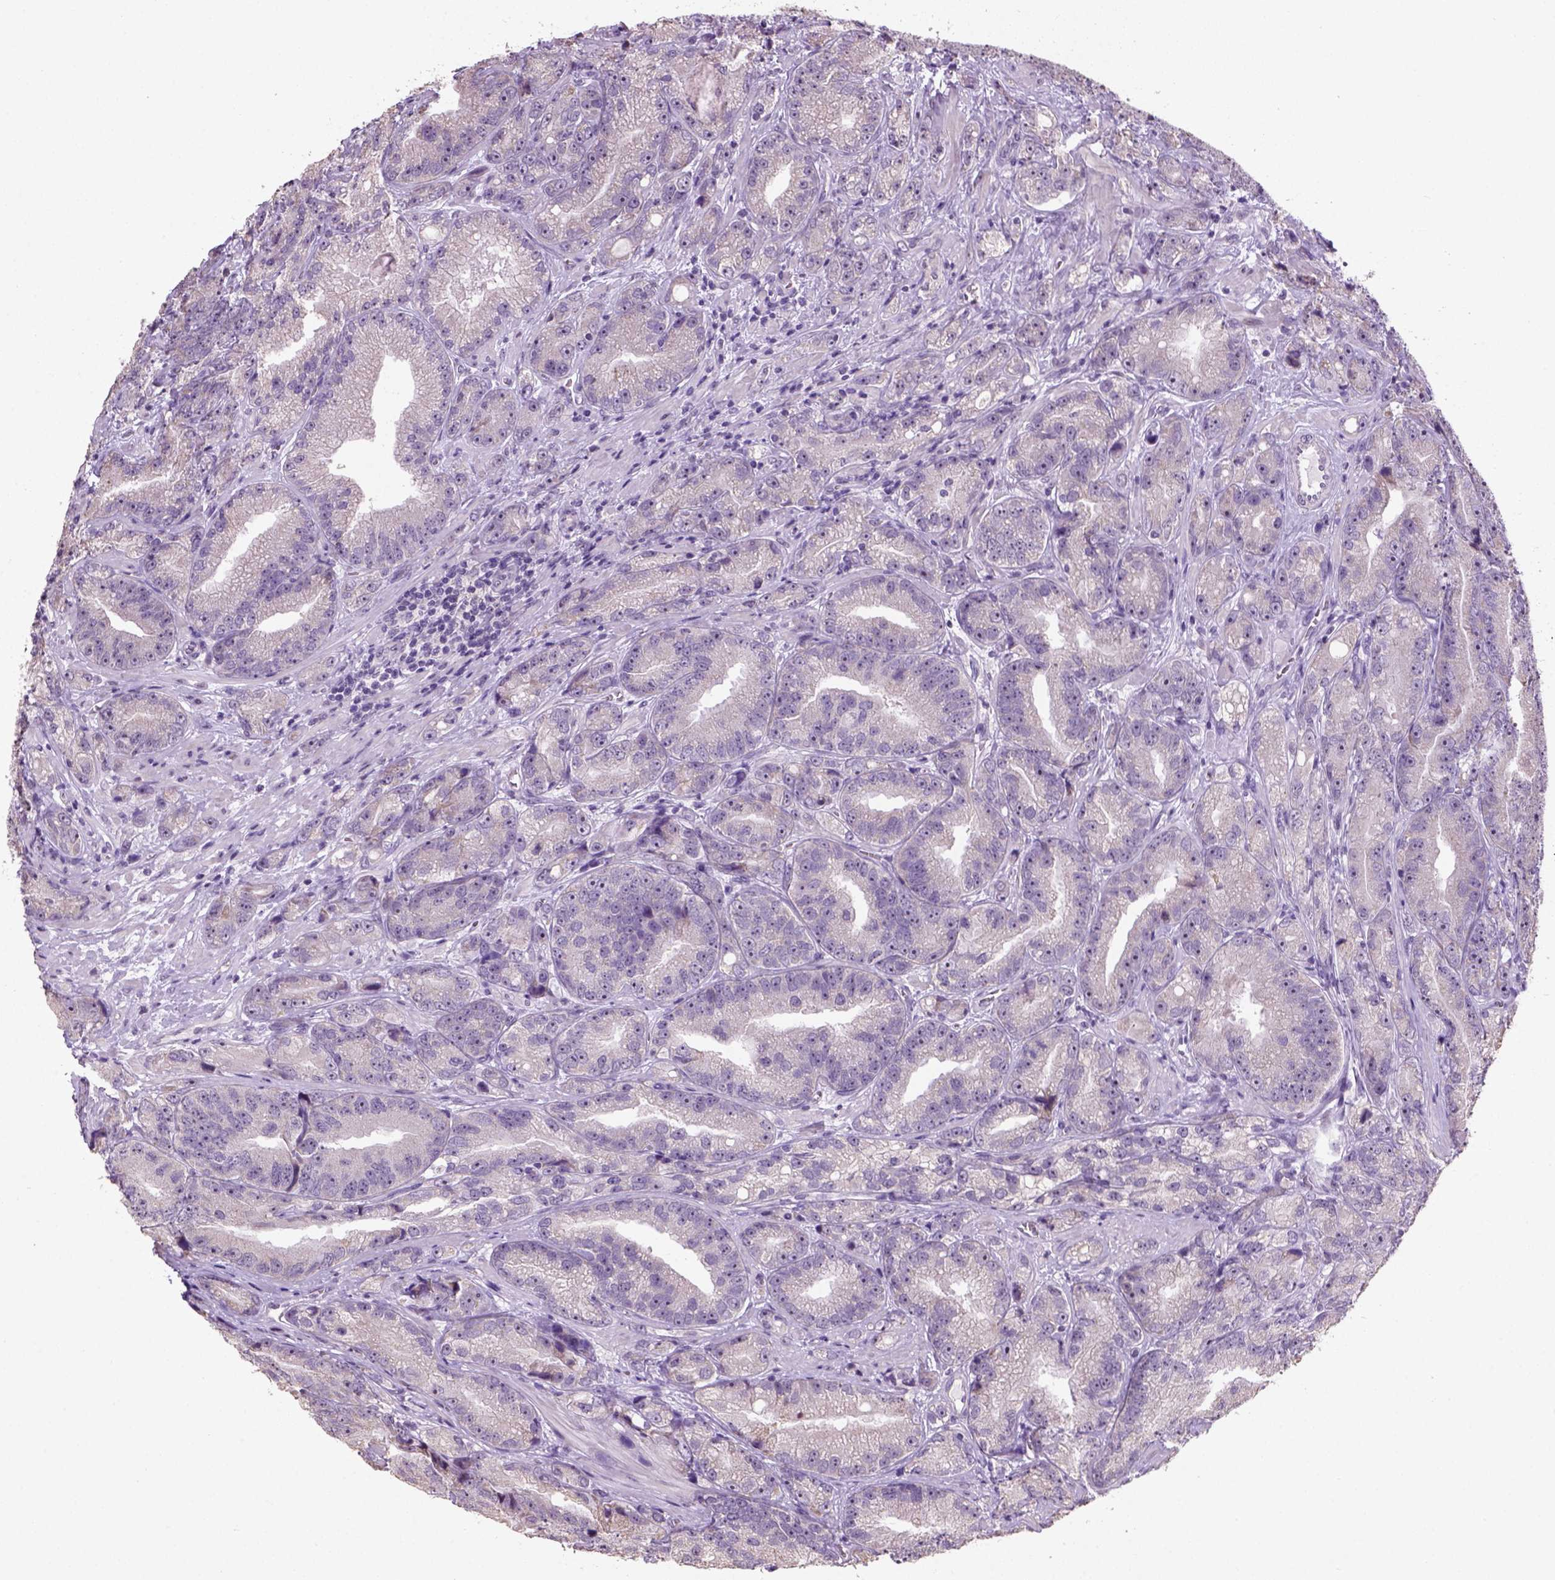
{"staining": {"intensity": "negative", "quantity": "none", "location": "none"}, "tissue": "prostate cancer", "cell_type": "Tumor cells", "image_type": "cancer", "snomed": [{"axis": "morphology", "description": "Adenocarcinoma, NOS"}, {"axis": "topography", "description": "Prostate"}], "caption": "Tumor cells show no significant protein staining in prostate adenocarcinoma. (DAB (3,3'-diaminobenzidine) IHC, high magnification).", "gene": "DDX50", "patient": {"sex": "male", "age": 63}}